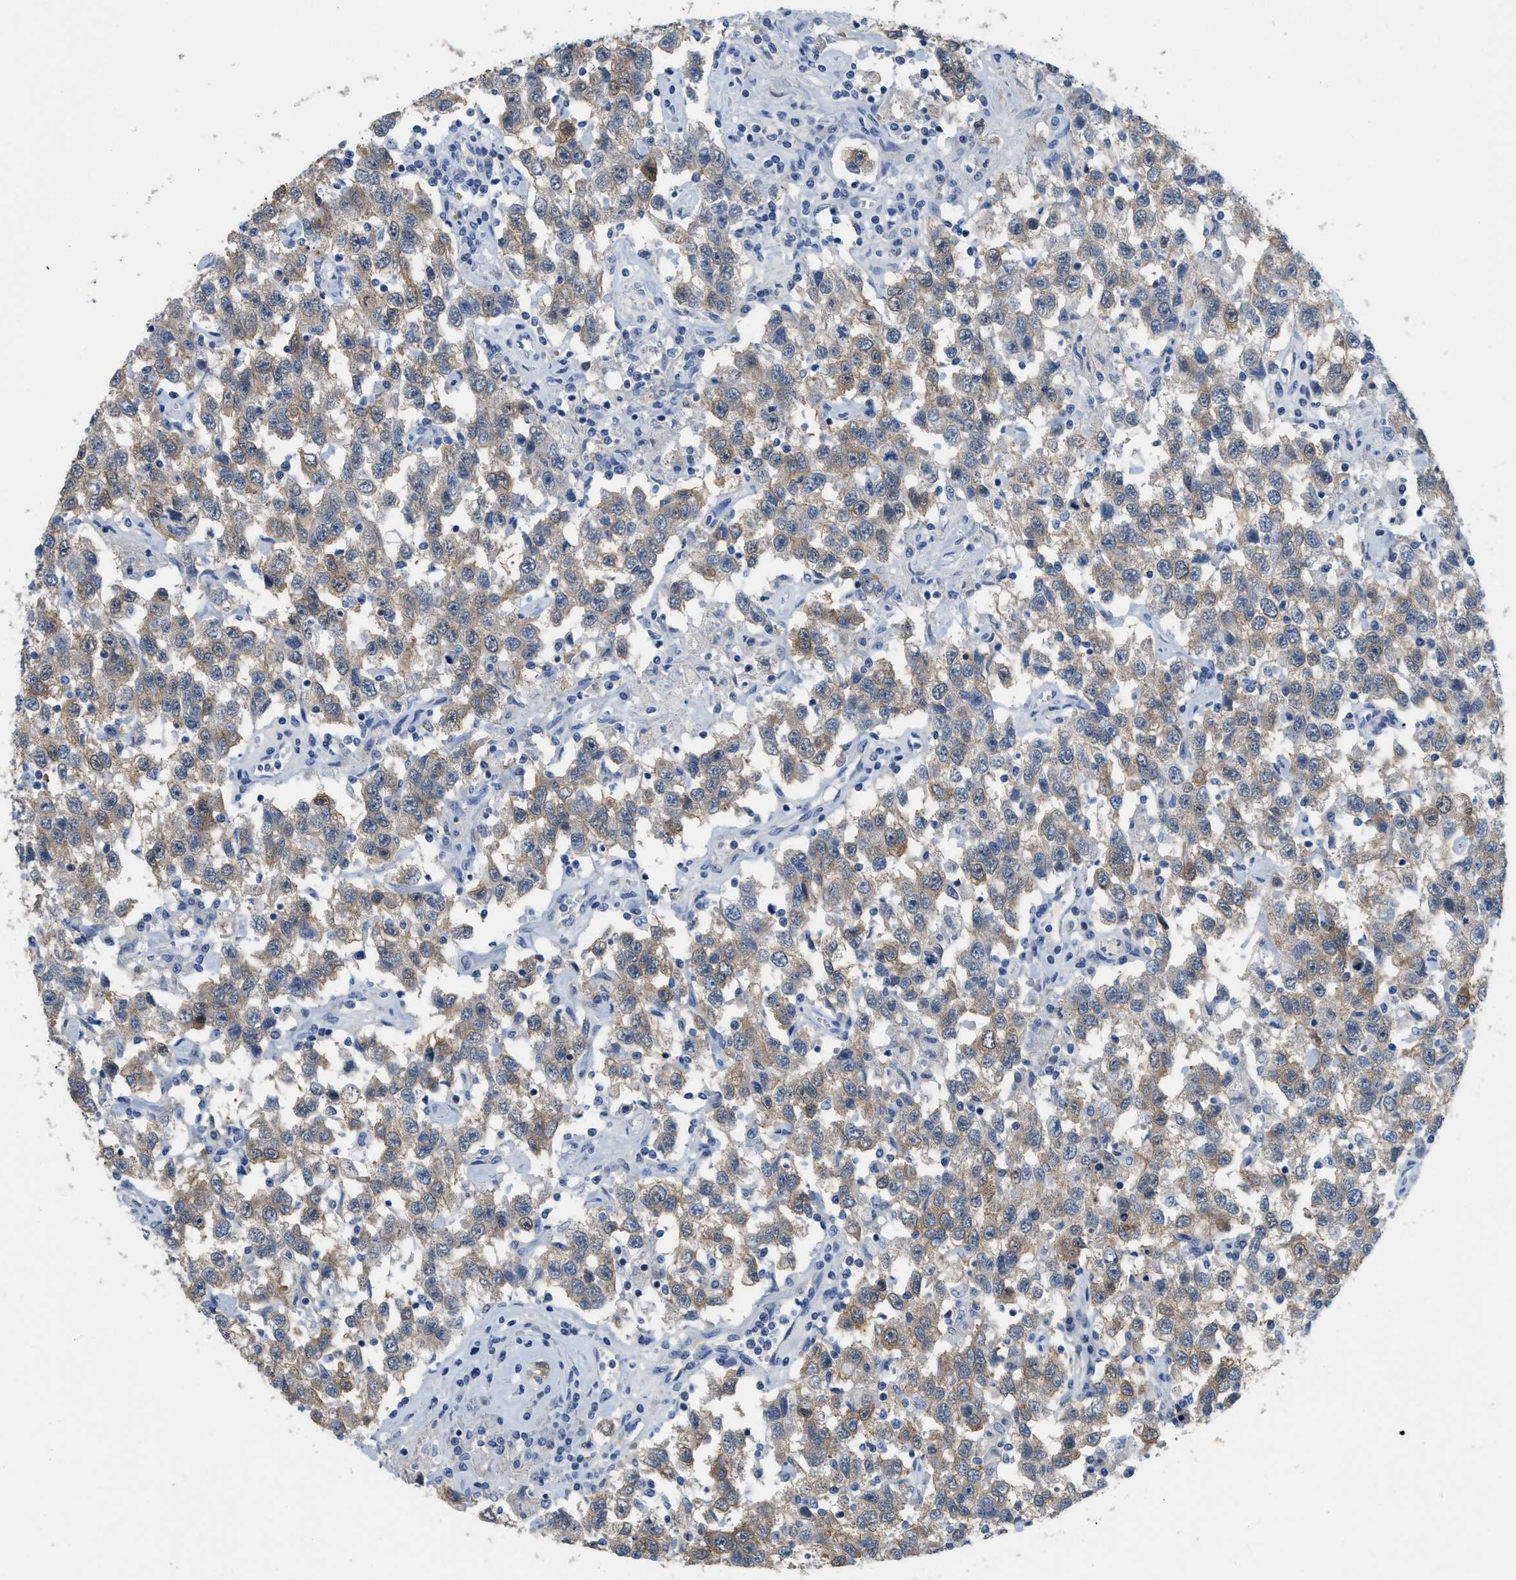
{"staining": {"intensity": "moderate", "quantity": ">75%", "location": "cytoplasmic/membranous"}, "tissue": "testis cancer", "cell_type": "Tumor cells", "image_type": "cancer", "snomed": [{"axis": "morphology", "description": "Seminoma, NOS"}, {"axis": "topography", "description": "Testis"}], "caption": "This is a histology image of immunohistochemistry (IHC) staining of testis cancer (seminoma), which shows moderate positivity in the cytoplasmic/membranous of tumor cells.", "gene": "CRYM", "patient": {"sex": "male", "age": 41}}